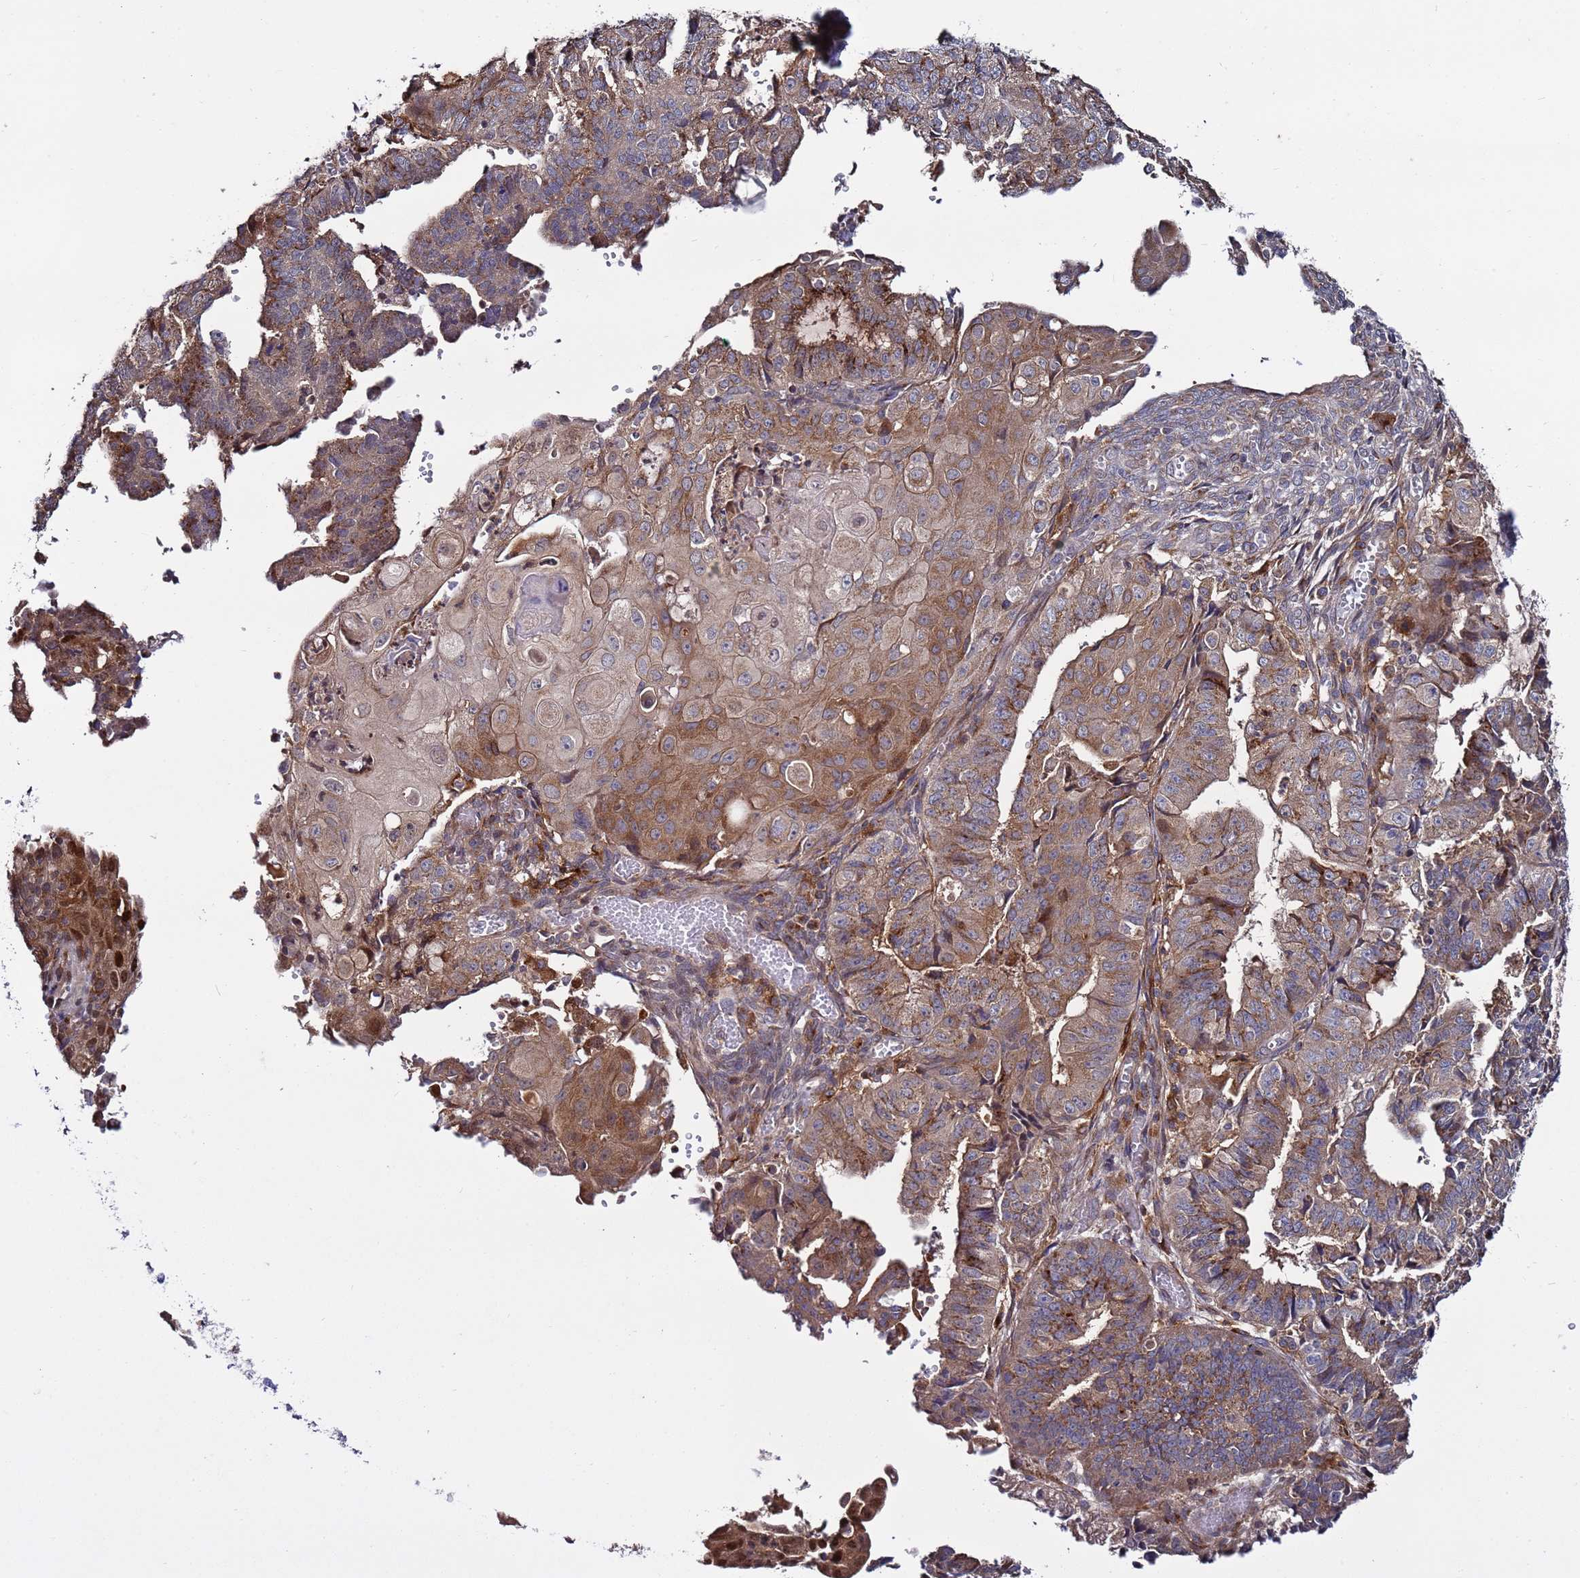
{"staining": {"intensity": "moderate", "quantity": ">75%", "location": "cytoplasmic/membranous"}, "tissue": "endometrial cancer", "cell_type": "Tumor cells", "image_type": "cancer", "snomed": [{"axis": "morphology", "description": "Adenocarcinoma, NOS"}, {"axis": "topography", "description": "Endometrium"}], "caption": "Adenocarcinoma (endometrial) stained with a protein marker demonstrates moderate staining in tumor cells.", "gene": "TMEM176B", "patient": {"sex": "female", "age": 56}}